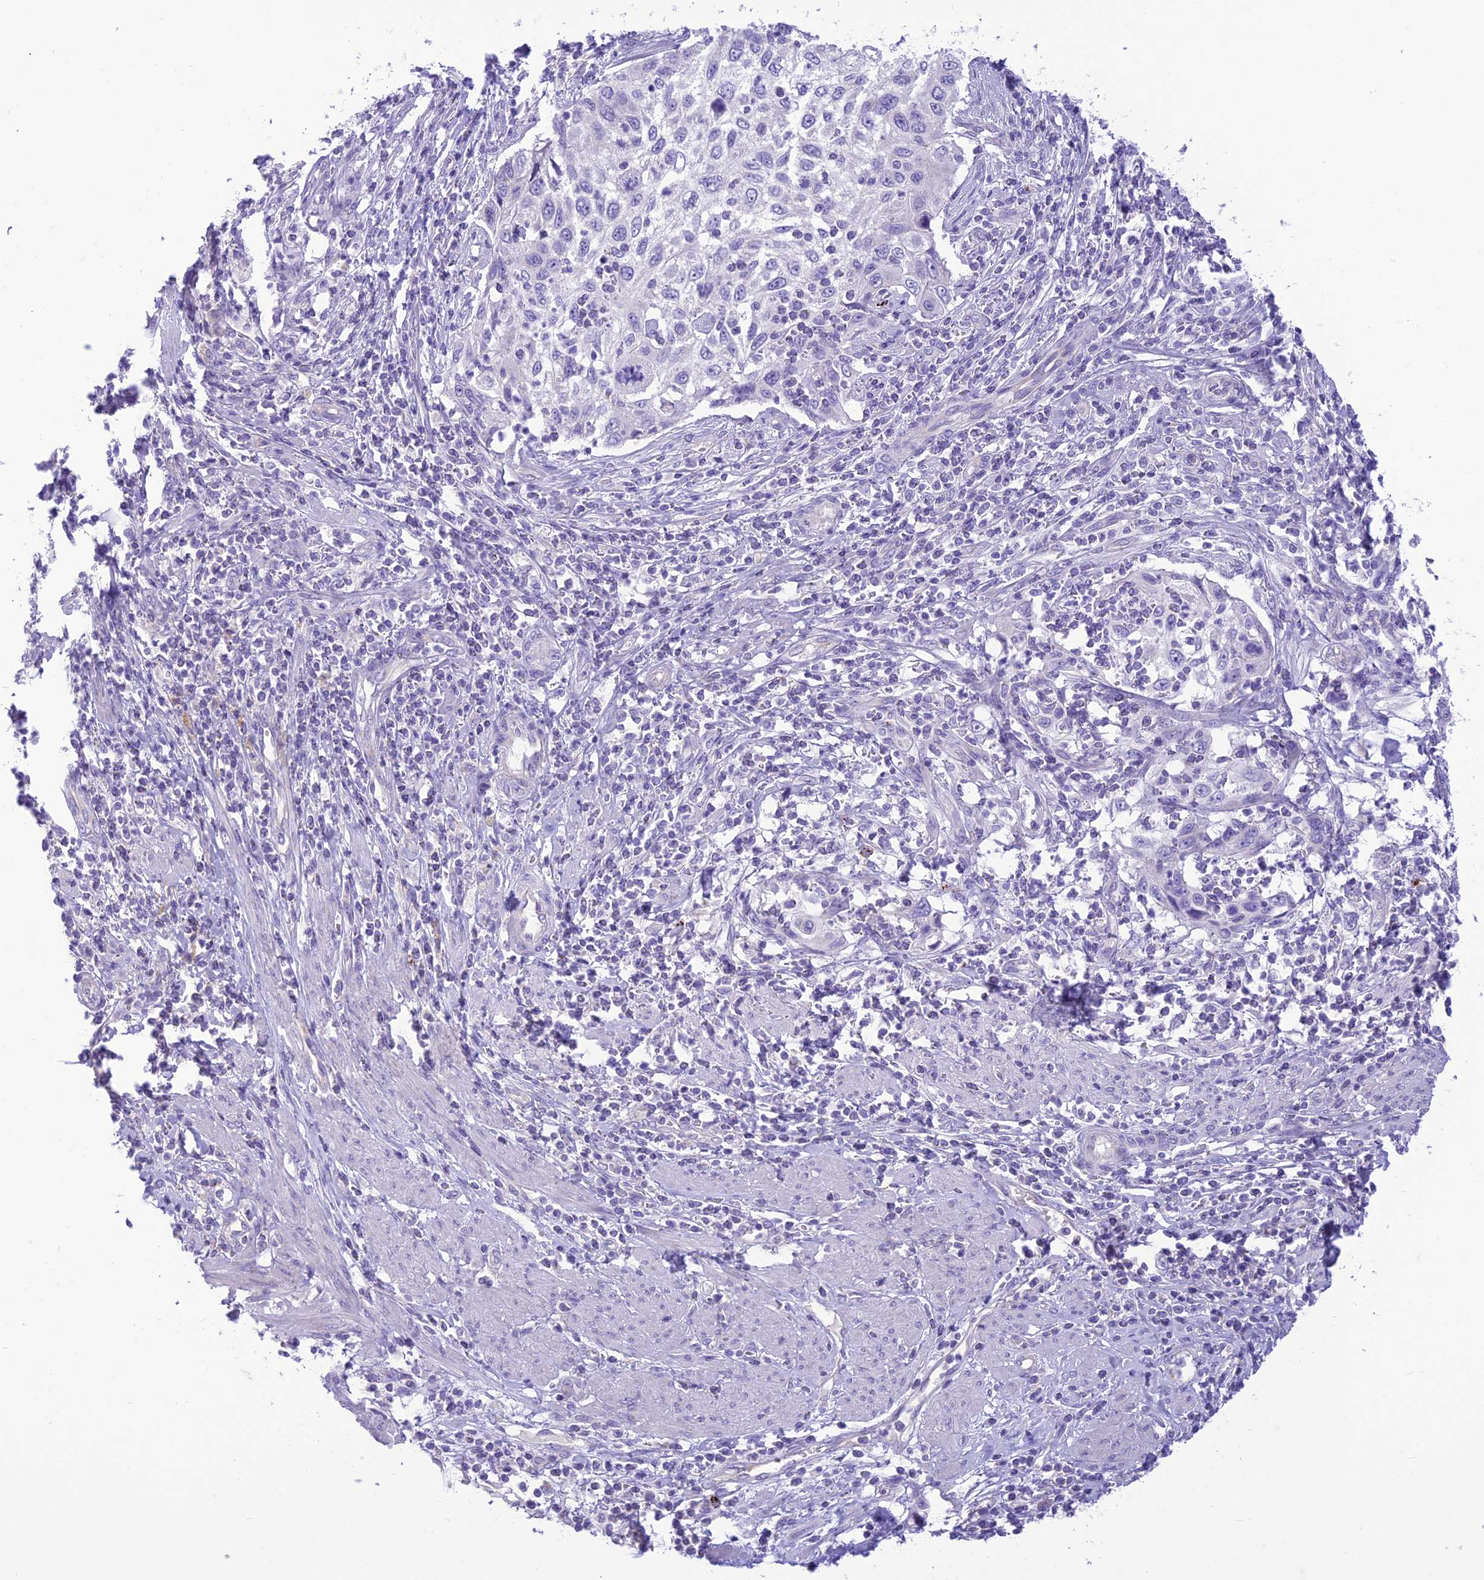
{"staining": {"intensity": "negative", "quantity": "none", "location": "none"}, "tissue": "cervical cancer", "cell_type": "Tumor cells", "image_type": "cancer", "snomed": [{"axis": "morphology", "description": "Squamous cell carcinoma, NOS"}, {"axis": "topography", "description": "Cervix"}], "caption": "High power microscopy histopathology image of an IHC photomicrograph of cervical cancer, revealing no significant staining in tumor cells.", "gene": "DHDH", "patient": {"sex": "female", "age": 70}}